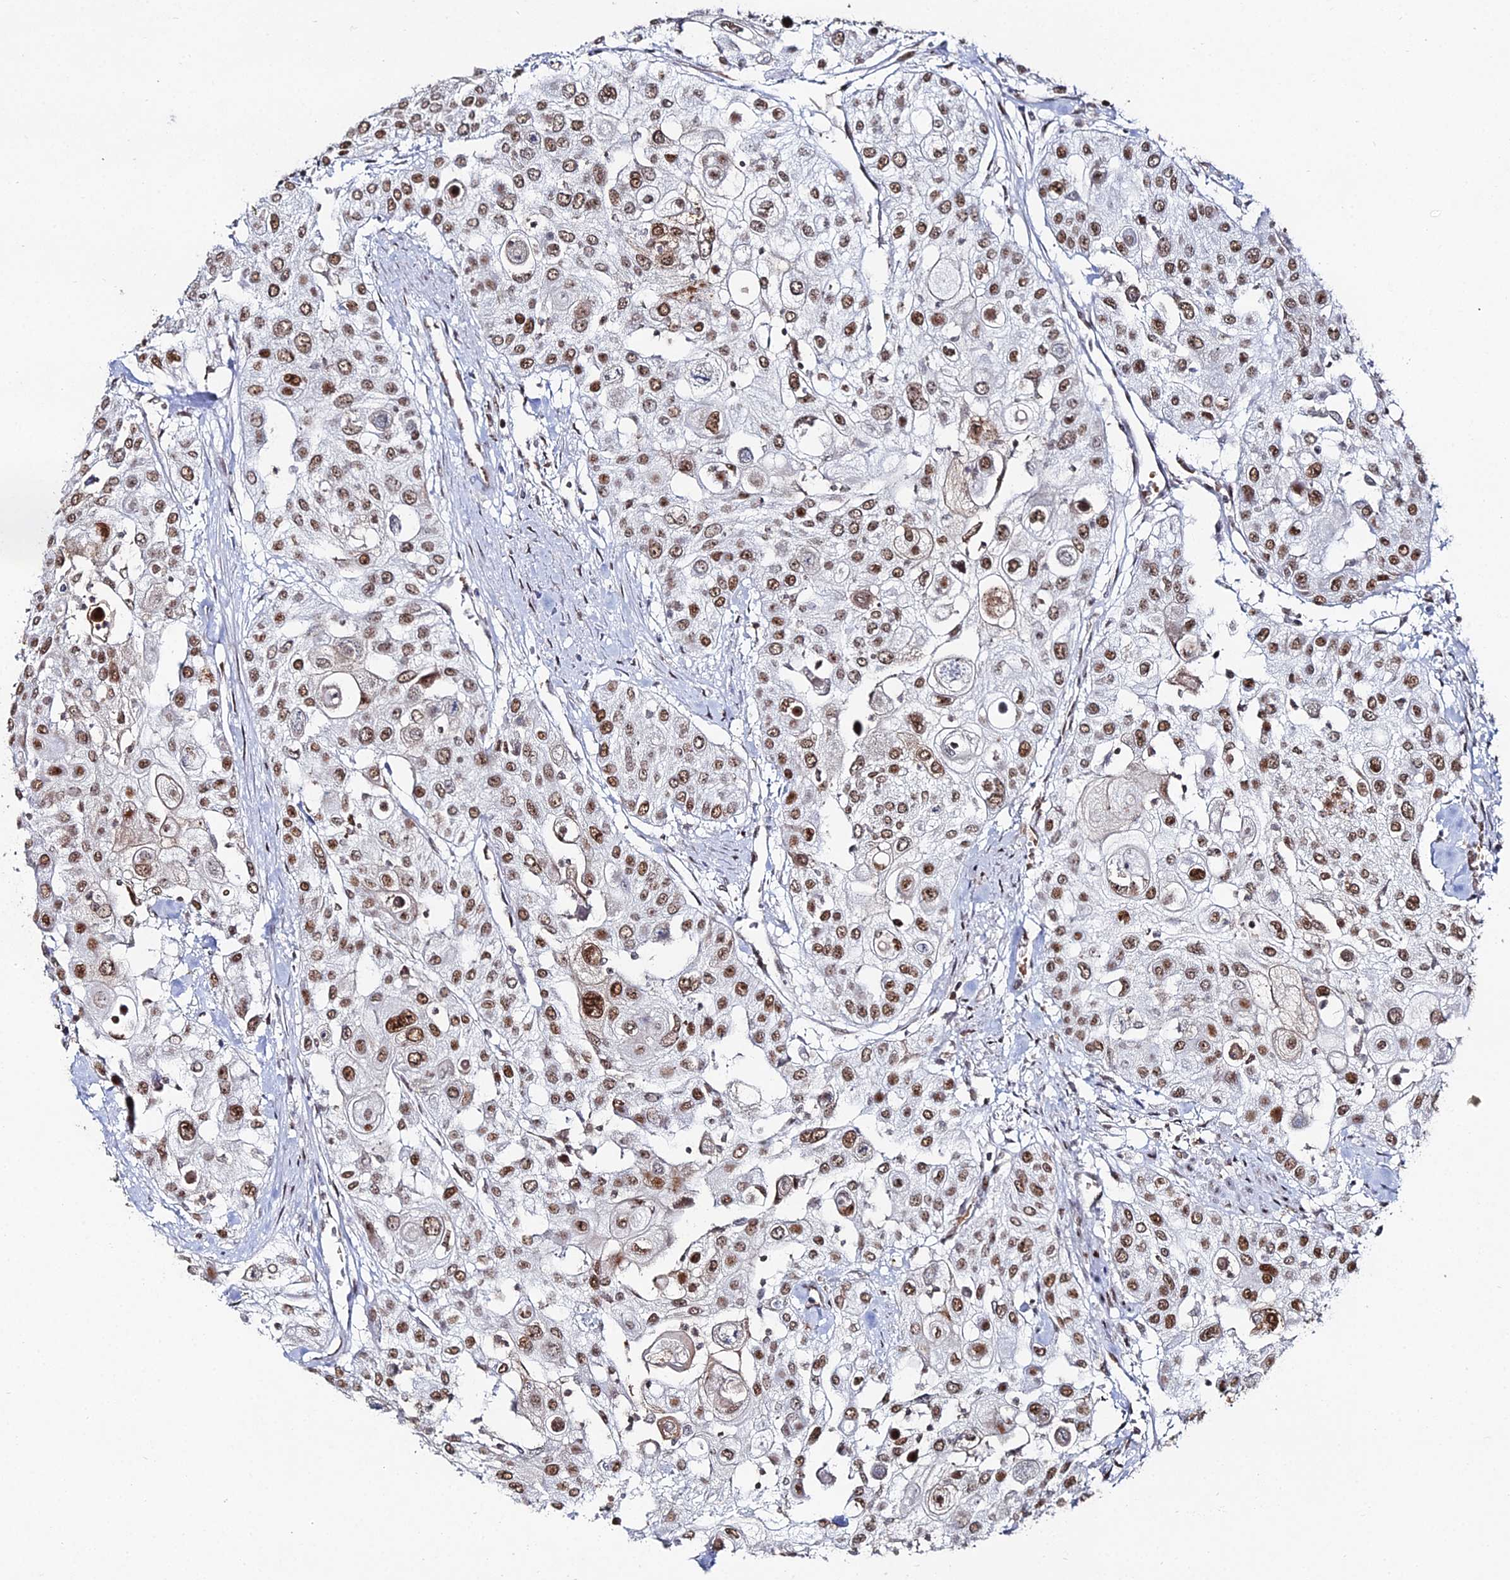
{"staining": {"intensity": "moderate", "quantity": ">75%", "location": "nuclear"}, "tissue": "urothelial cancer", "cell_type": "Tumor cells", "image_type": "cancer", "snomed": [{"axis": "morphology", "description": "Urothelial carcinoma, High grade"}, {"axis": "topography", "description": "Urinary bladder"}], "caption": "Immunohistochemical staining of human high-grade urothelial carcinoma demonstrates moderate nuclear protein positivity in approximately >75% of tumor cells.", "gene": "GSC2", "patient": {"sex": "female", "age": 79}}